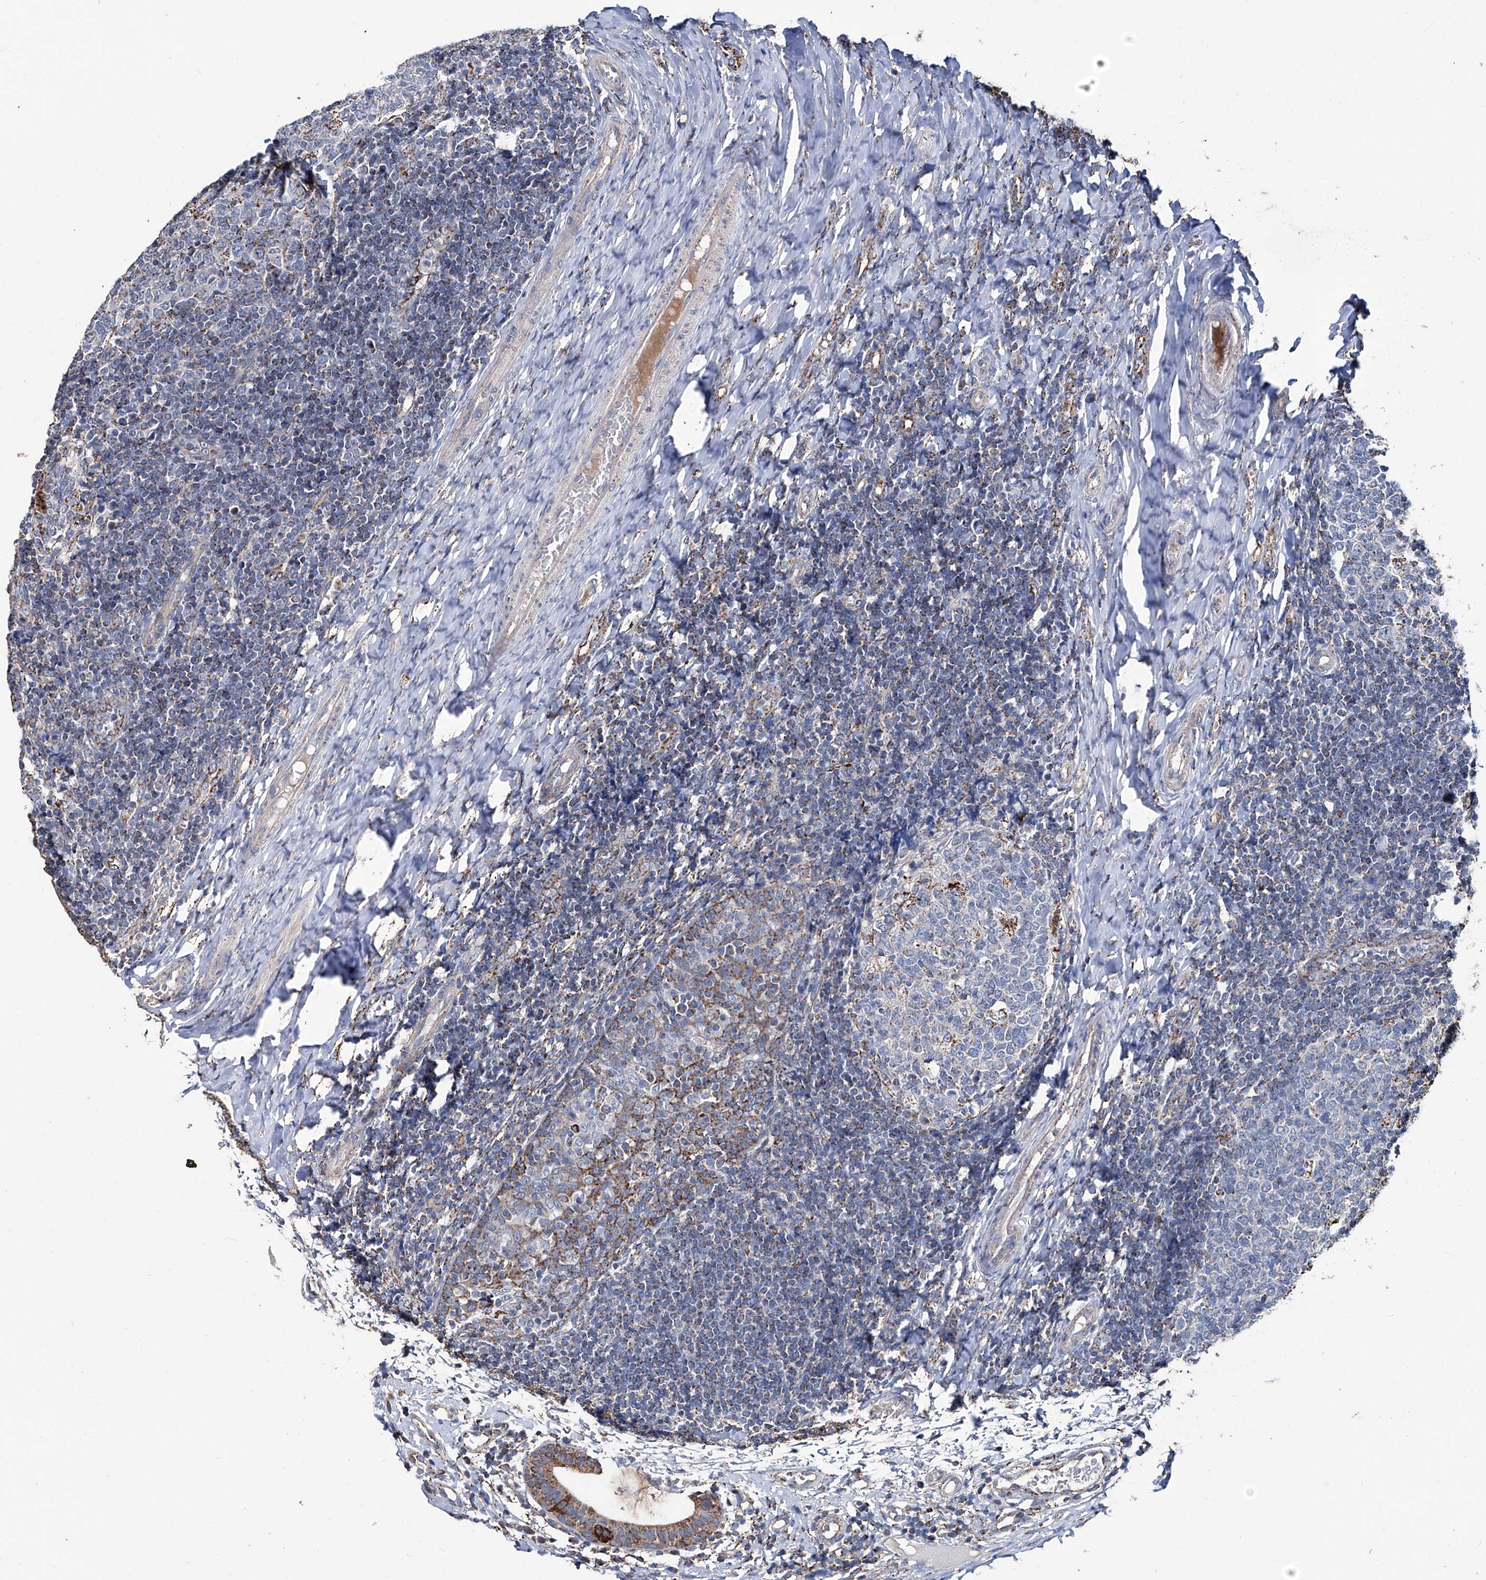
{"staining": {"intensity": "negative", "quantity": "none", "location": "none"}, "tissue": "tonsil", "cell_type": "Germinal center cells", "image_type": "normal", "snomed": [{"axis": "morphology", "description": "Normal tissue, NOS"}, {"axis": "topography", "description": "Tonsil"}], "caption": "A photomicrograph of tonsil stained for a protein exhibits no brown staining in germinal center cells.", "gene": "NHS", "patient": {"sex": "female", "age": 19}}